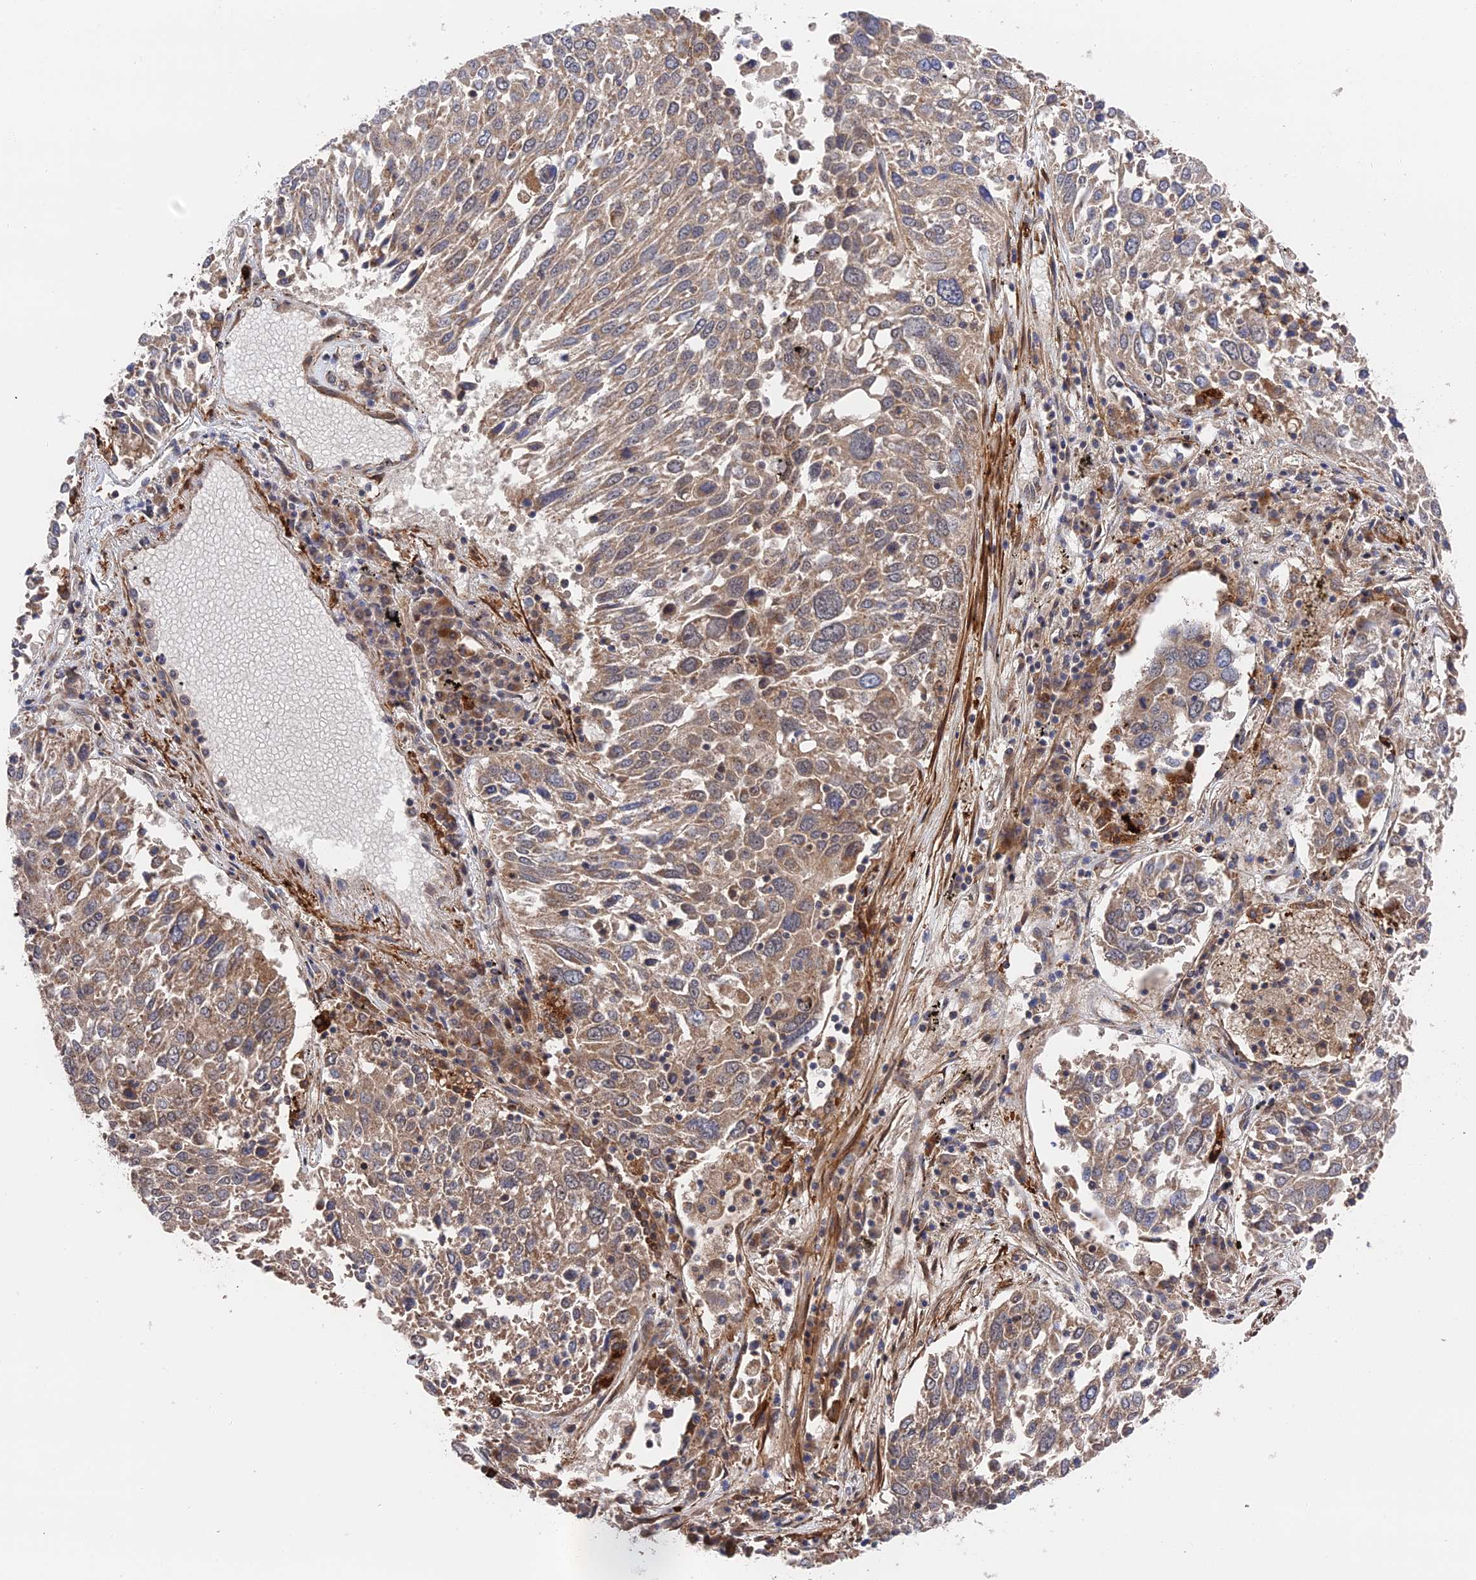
{"staining": {"intensity": "moderate", "quantity": ">75%", "location": "cytoplasmic/membranous"}, "tissue": "lung cancer", "cell_type": "Tumor cells", "image_type": "cancer", "snomed": [{"axis": "morphology", "description": "Squamous cell carcinoma, NOS"}, {"axis": "topography", "description": "Lung"}], "caption": "Immunohistochemical staining of lung cancer (squamous cell carcinoma) shows moderate cytoplasmic/membranous protein staining in approximately >75% of tumor cells.", "gene": "ZNF320", "patient": {"sex": "male", "age": 65}}